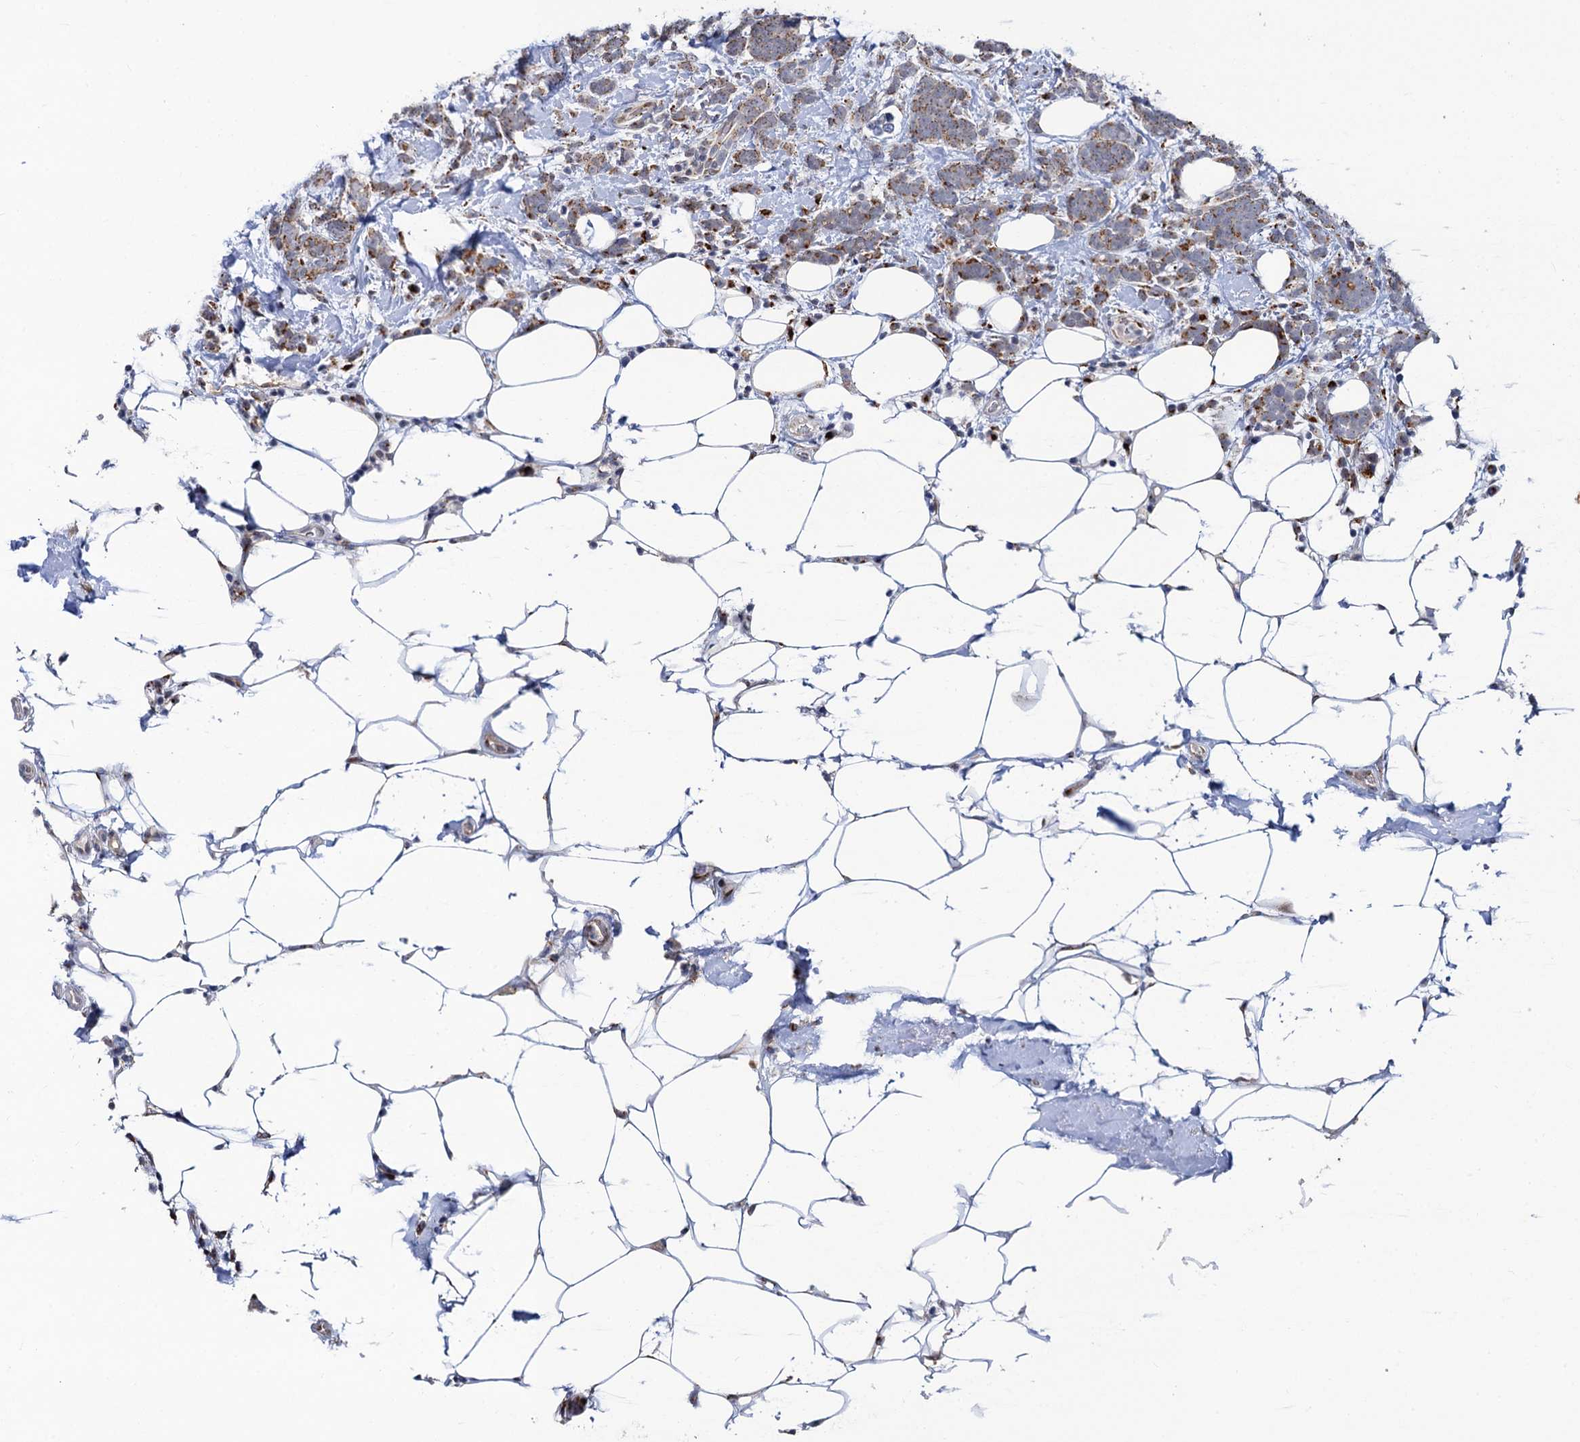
{"staining": {"intensity": "weak", "quantity": ">75%", "location": "cytoplasmic/membranous"}, "tissue": "breast cancer", "cell_type": "Tumor cells", "image_type": "cancer", "snomed": [{"axis": "morphology", "description": "Lobular carcinoma"}, {"axis": "topography", "description": "Breast"}], "caption": "Protein staining of breast cancer tissue shows weak cytoplasmic/membranous positivity in about >75% of tumor cells.", "gene": "THAP2", "patient": {"sex": "female", "age": 58}}